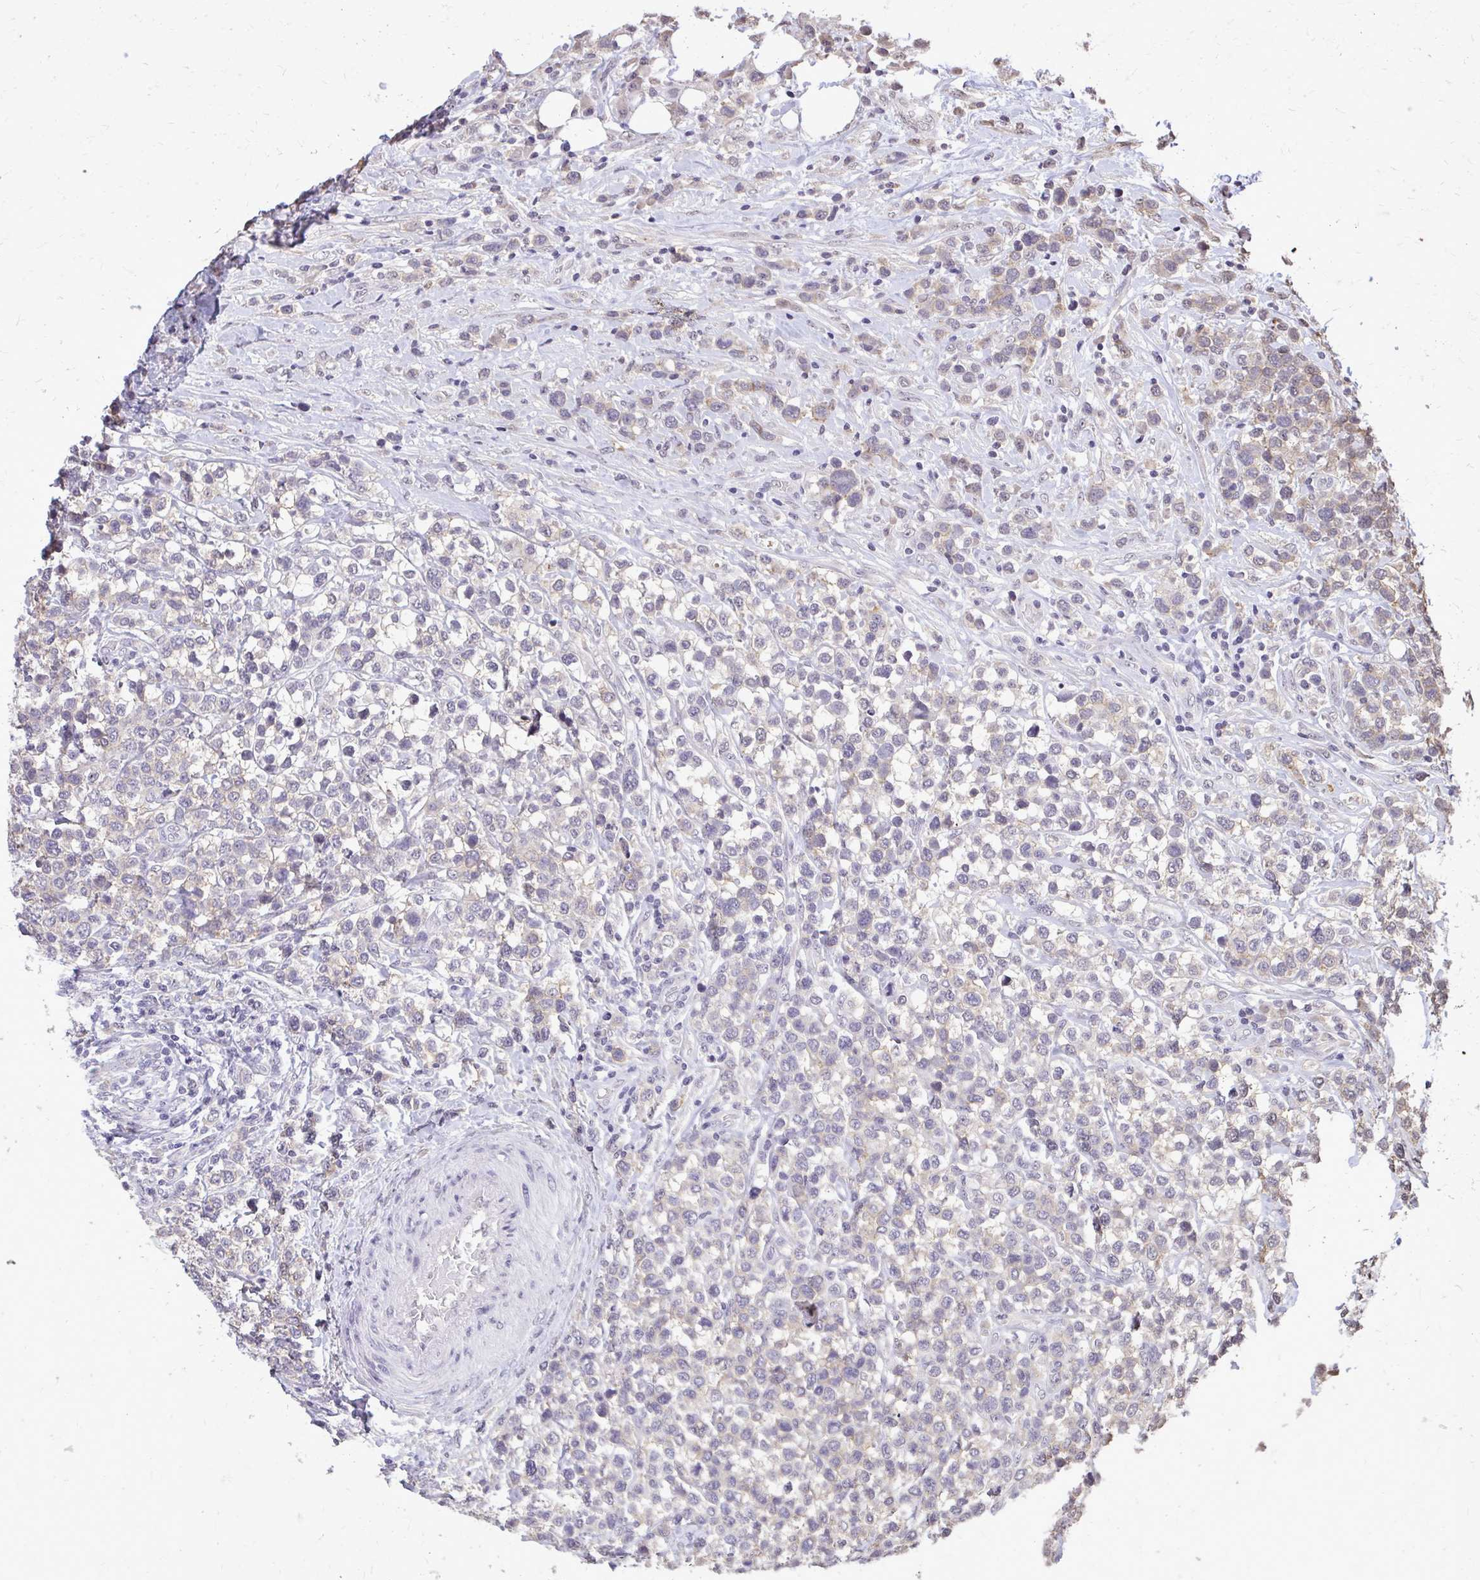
{"staining": {"intensity": "weak", "quantity": "<25%", "location": "cytoplasmic/membranous"}, "tissue": "lymphoma", "cell_type": "Tumor cells", "image_type": "cancer", "snomed": [{"axis": "morphology", "description": "Malignant lymphoma, non-Hodgkin's type, High grade"}, {"axis": "topography", "description": "Soft tissue"}], "caption": "Immunohistochemistry (IHC) photomicrograph of neoplastic tissue: human lymphoma stained with DAB (3,3'-diaminobenzidine) displays no significant protein staining in tumor cells.", "gene": "AKAP5", "patient": {"sex": "female", "age": 56}}